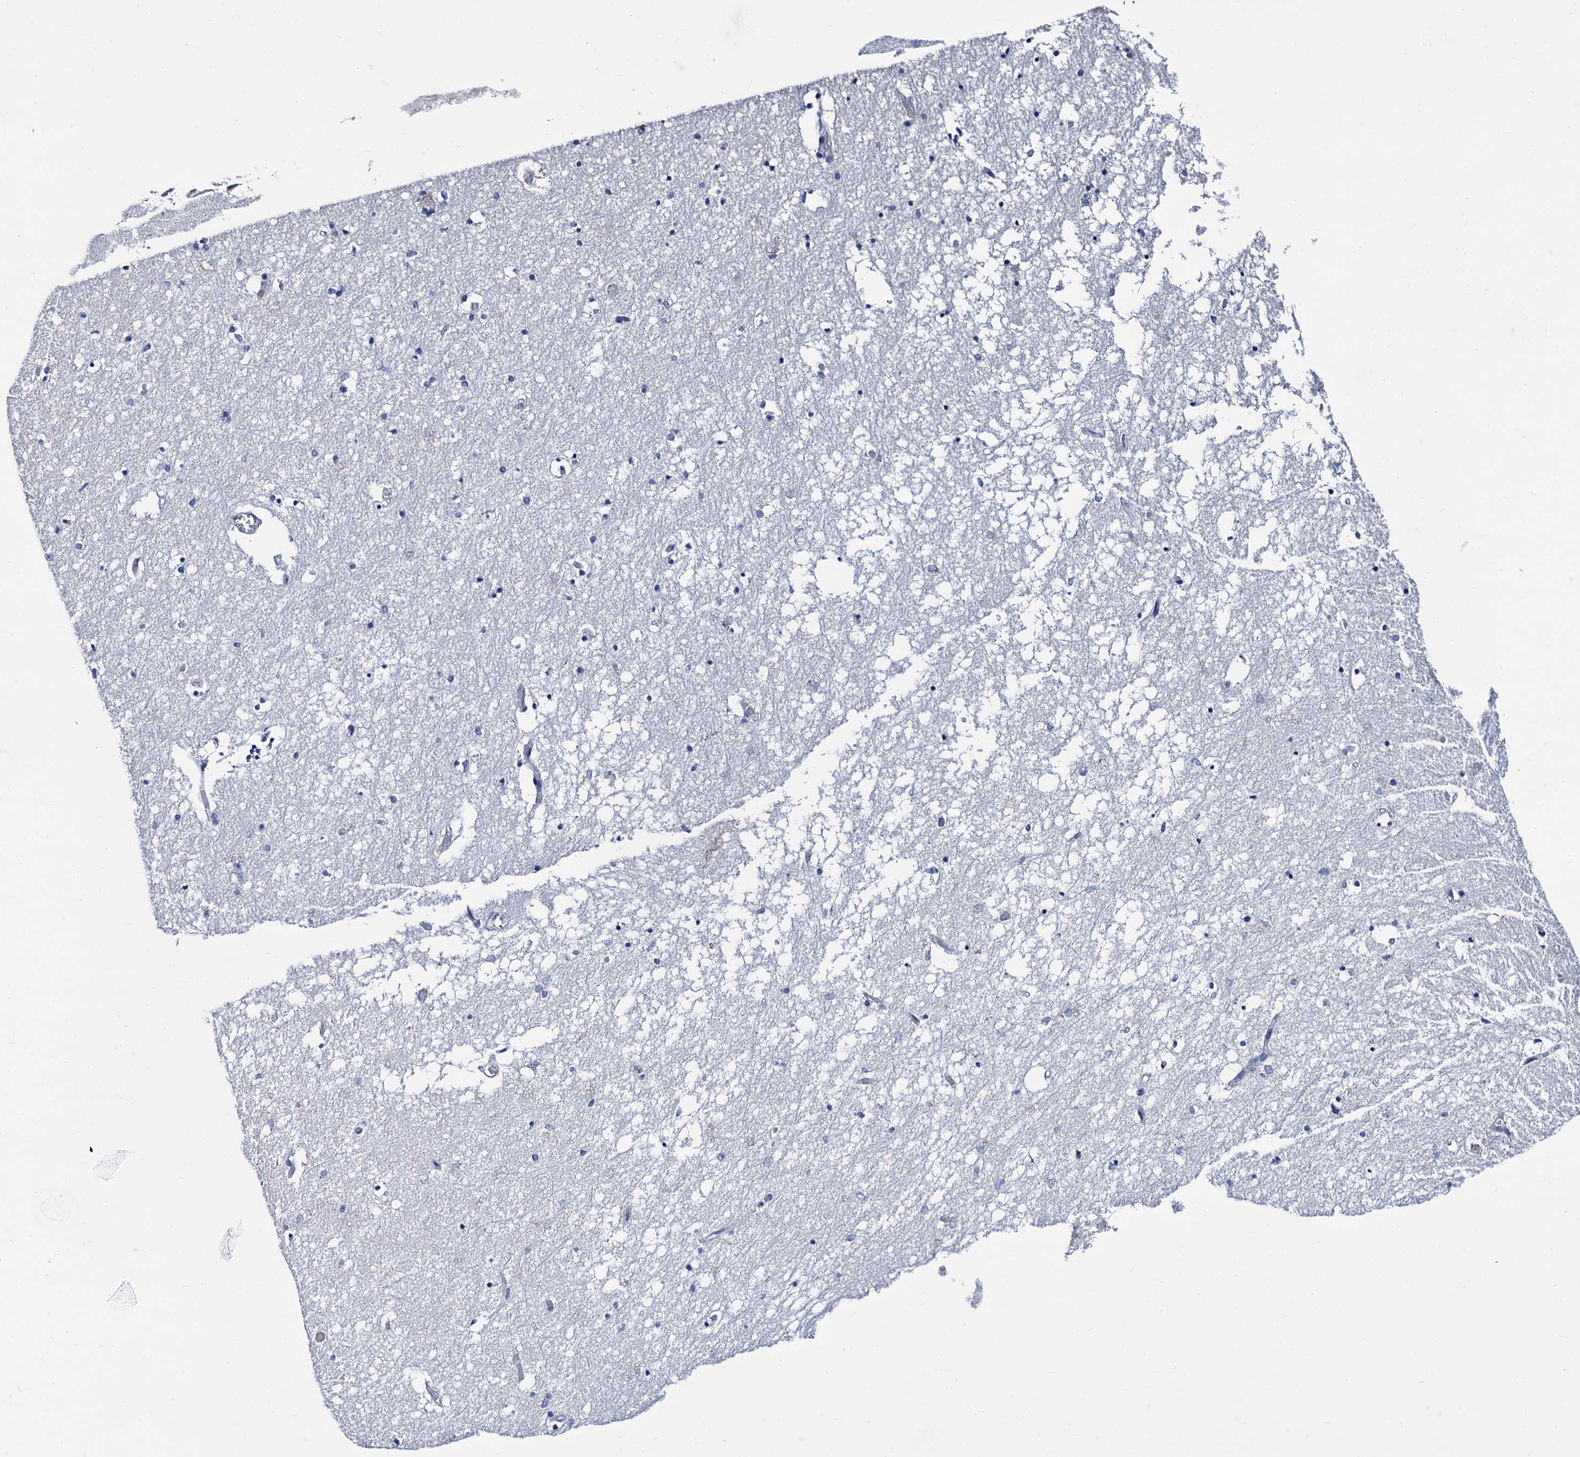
{"staining": {"intensity": "negative", "quantity": "none", "location": "none"}, "tissue": "hippocampus", "cell_type": "Glial cells", "image_type": "normal", "snomed": [{"axis": "morphology", "description": "Normal tissue, NOS"}, {"axis": "topography", "description": "Hippocampus"}], "caption": "The micrograph displays no significant positivity in glial cells of hippocampus. Brightfield microscopy of IHC stained with DAB (brown) and hematoxylin (blue), captured at high magnification.", "gene": "FOXR2", "patient": {"sex": "male", "age": 70}}